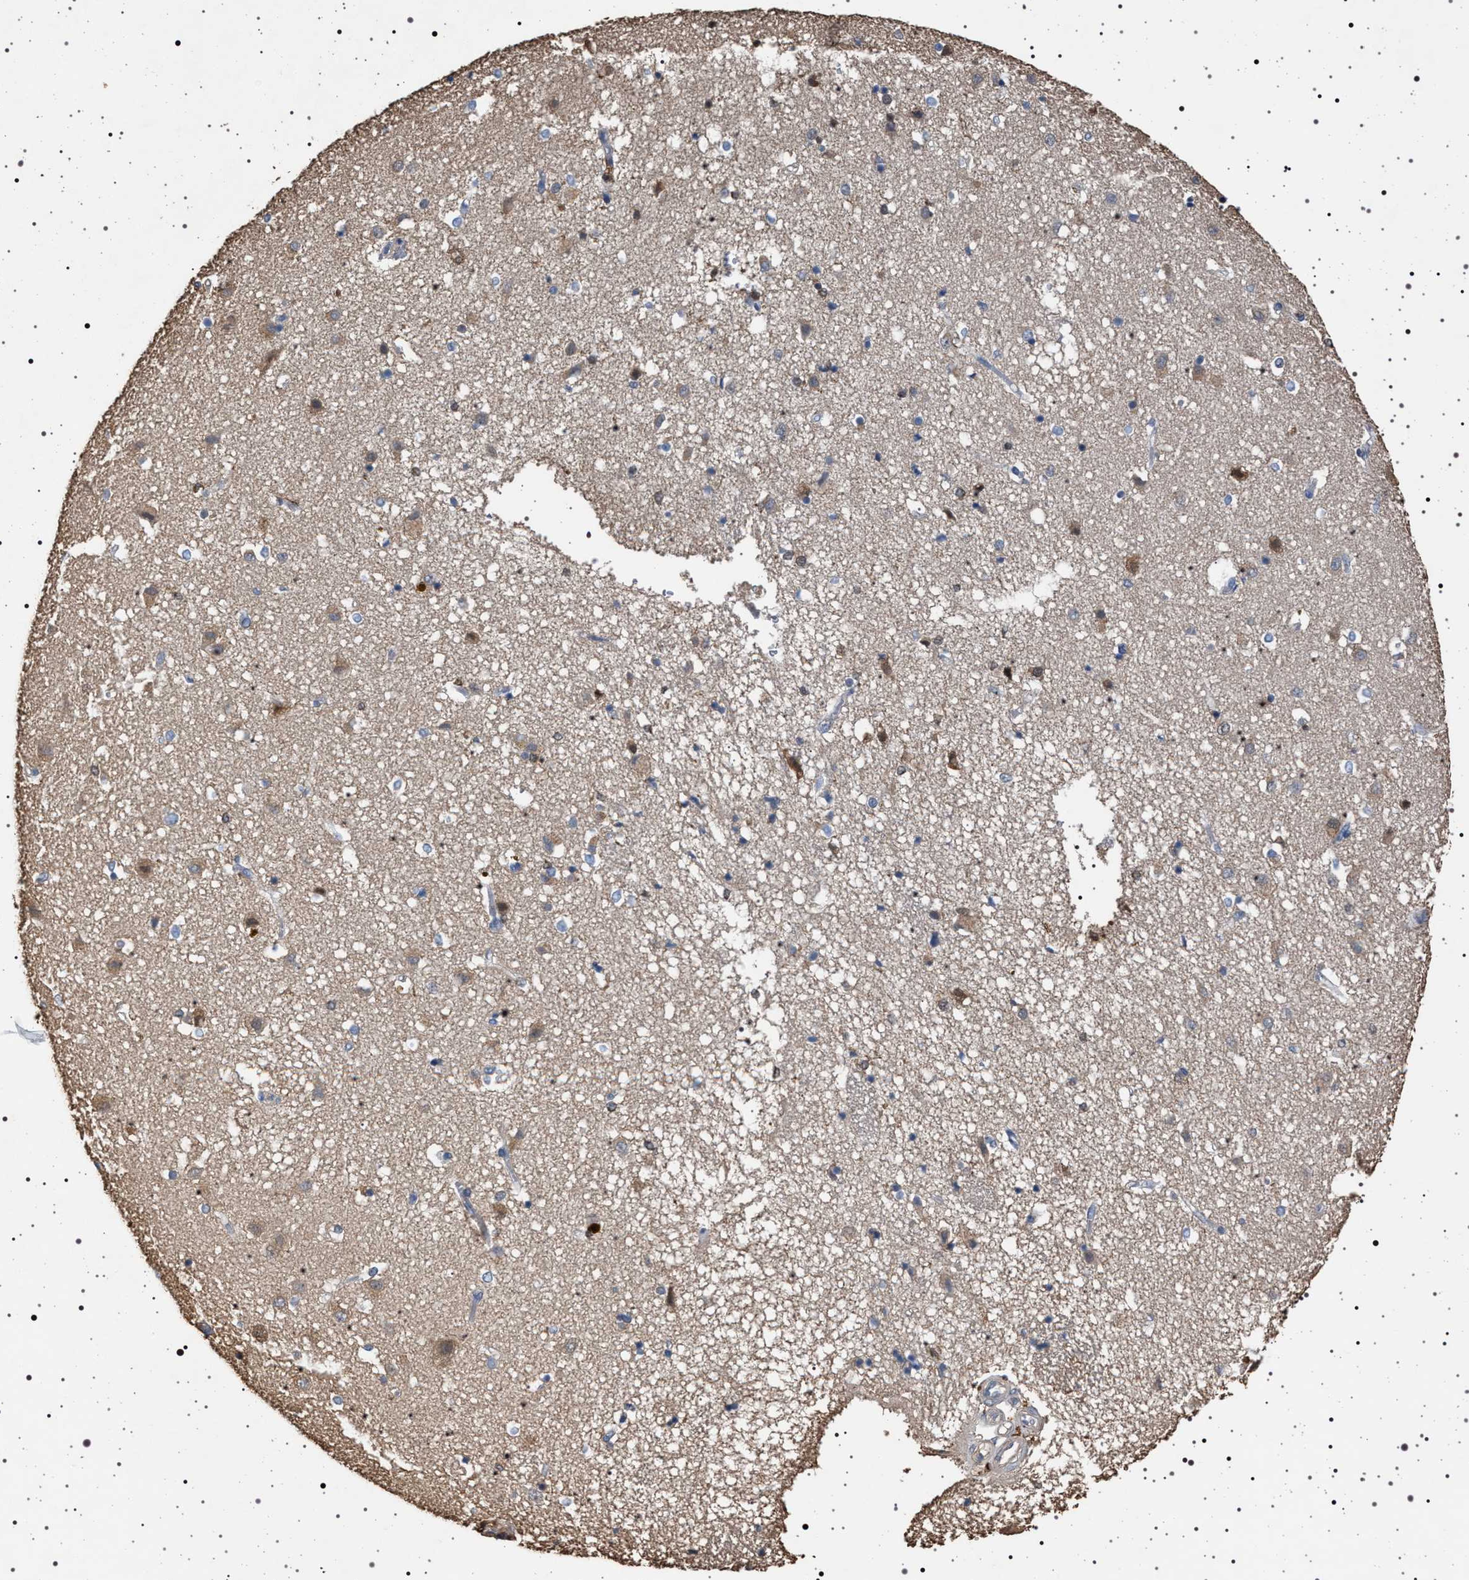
{"staining": {"intensity": "weak", "quantity": "<25%", "location": "cytoplasmic/membranous"}, "tissue": "caudate", "cell_type": "Glial cells", "image_type": "normal", "snomed": [{"axis": "morphology", "description": "Normal tissue, NOS"}, {"axis": "topography", "description": "Lateral ventricle wall"}], "caption": "Immunohistochemical staining of unremarkable human caudate reveals no significant staining in glial cells. The staining was performed using DAB (3,3'-diaminobenzidine) to visualize the protein expression in brown, while the nuclei were stained in blue with hematoxylin (Magnification: 20x).", "gene": "SMAP2", "patient": {"sex": "male", "age": 70}}